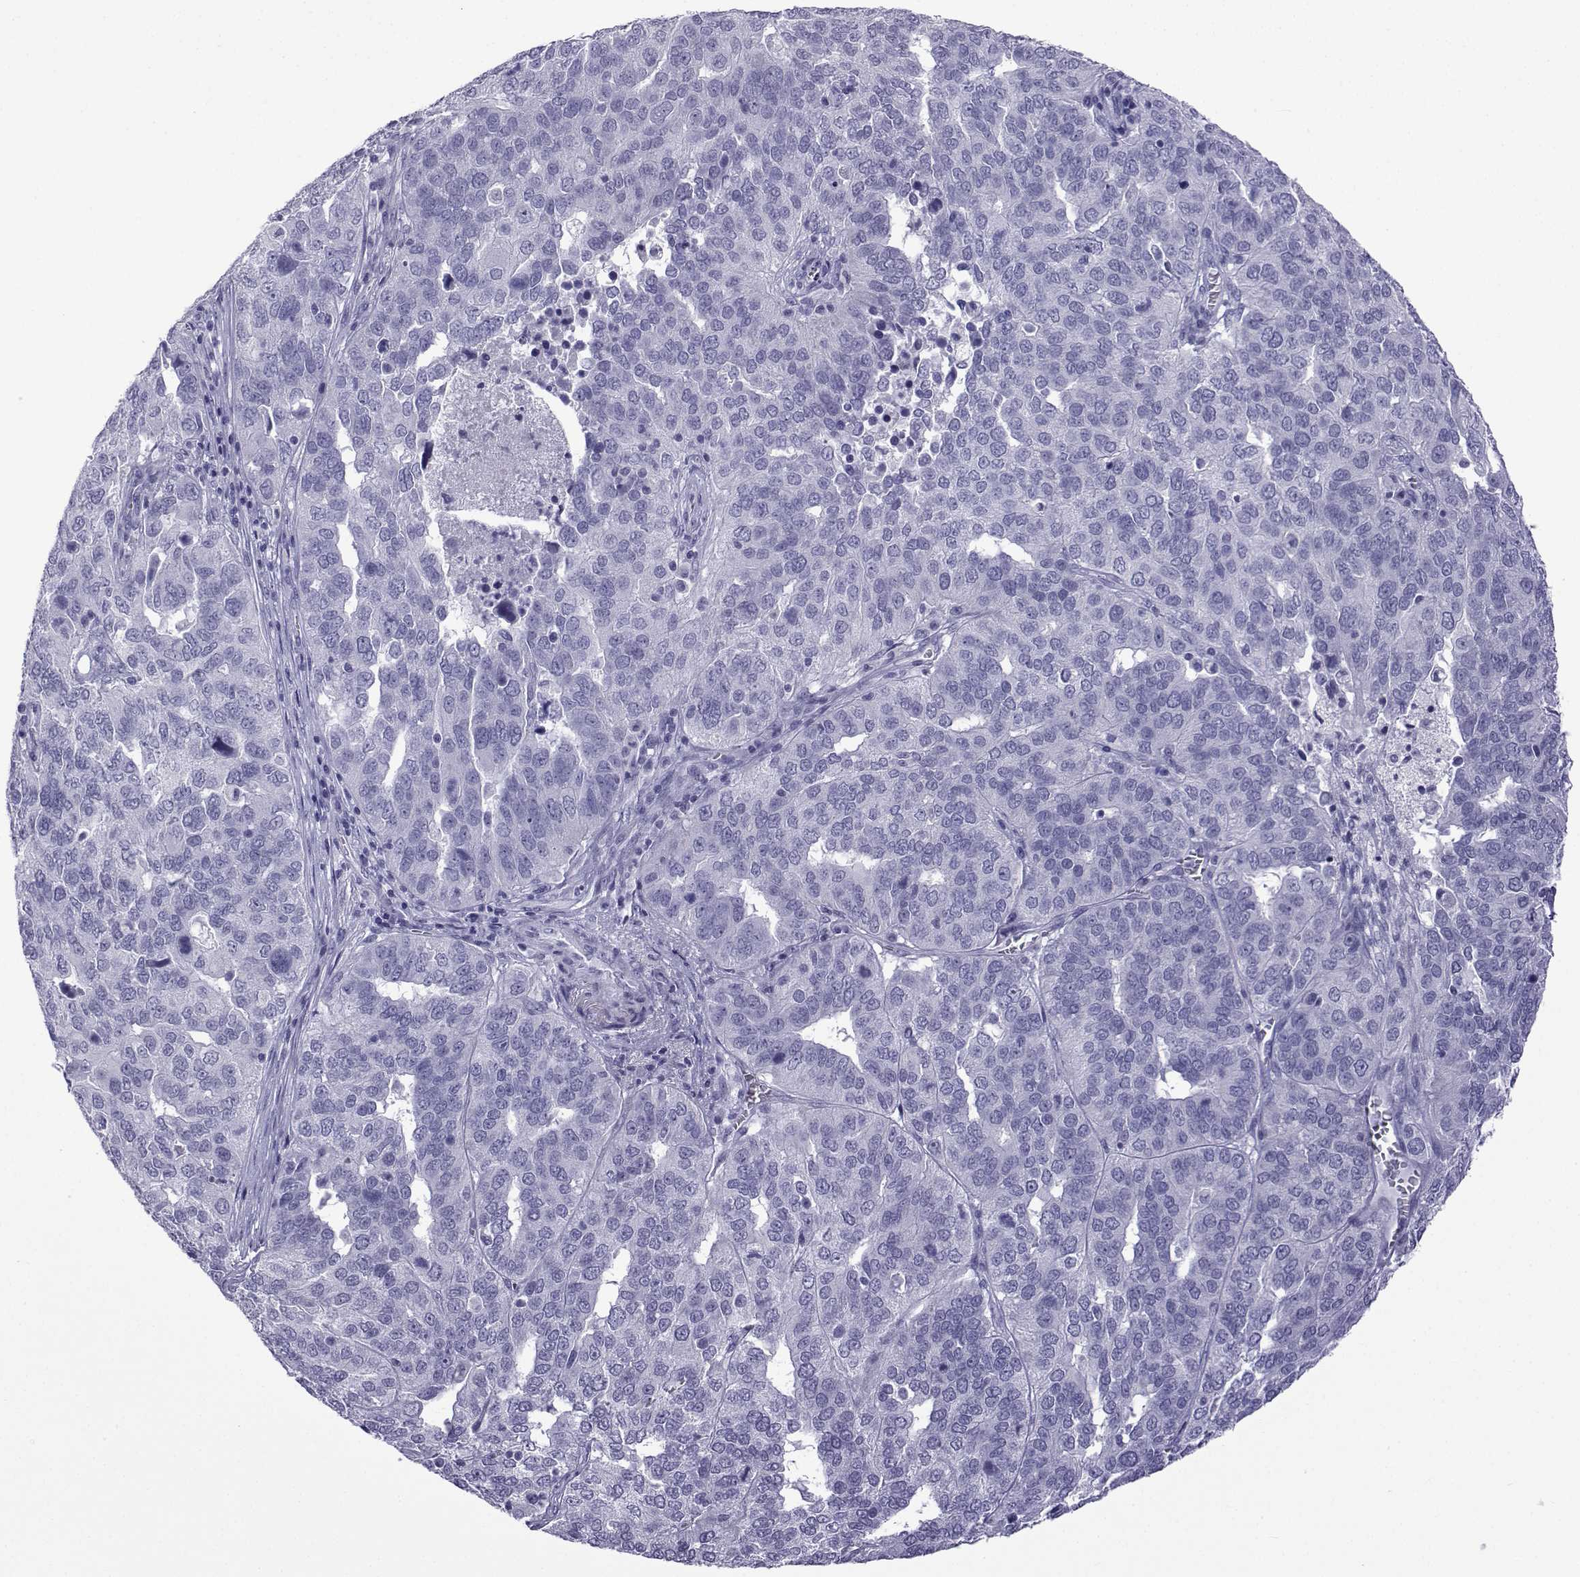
{"staining": {"intensity": "negative", "quantity": "none", "location": "none"}, "tissue": "ovarian cancer", "cell_type": "Tumor cells", "image_type": "cancer", "snomed": [{"axis": "morphology", "description": "Carcinoma, endometroid"}, {"axis": "topography", "description": "Soft tissue"}, {"axis": "topography", "description": "Ovary"}], "caption": "Immunohistochemistry (IHC) image of human endometroid carcinoma (ovarian) stained for a protein (brown), which displays no staining in tumor cells.", "gene": "ACTL7A", "patient": {"sex": "female", "age": 52}}